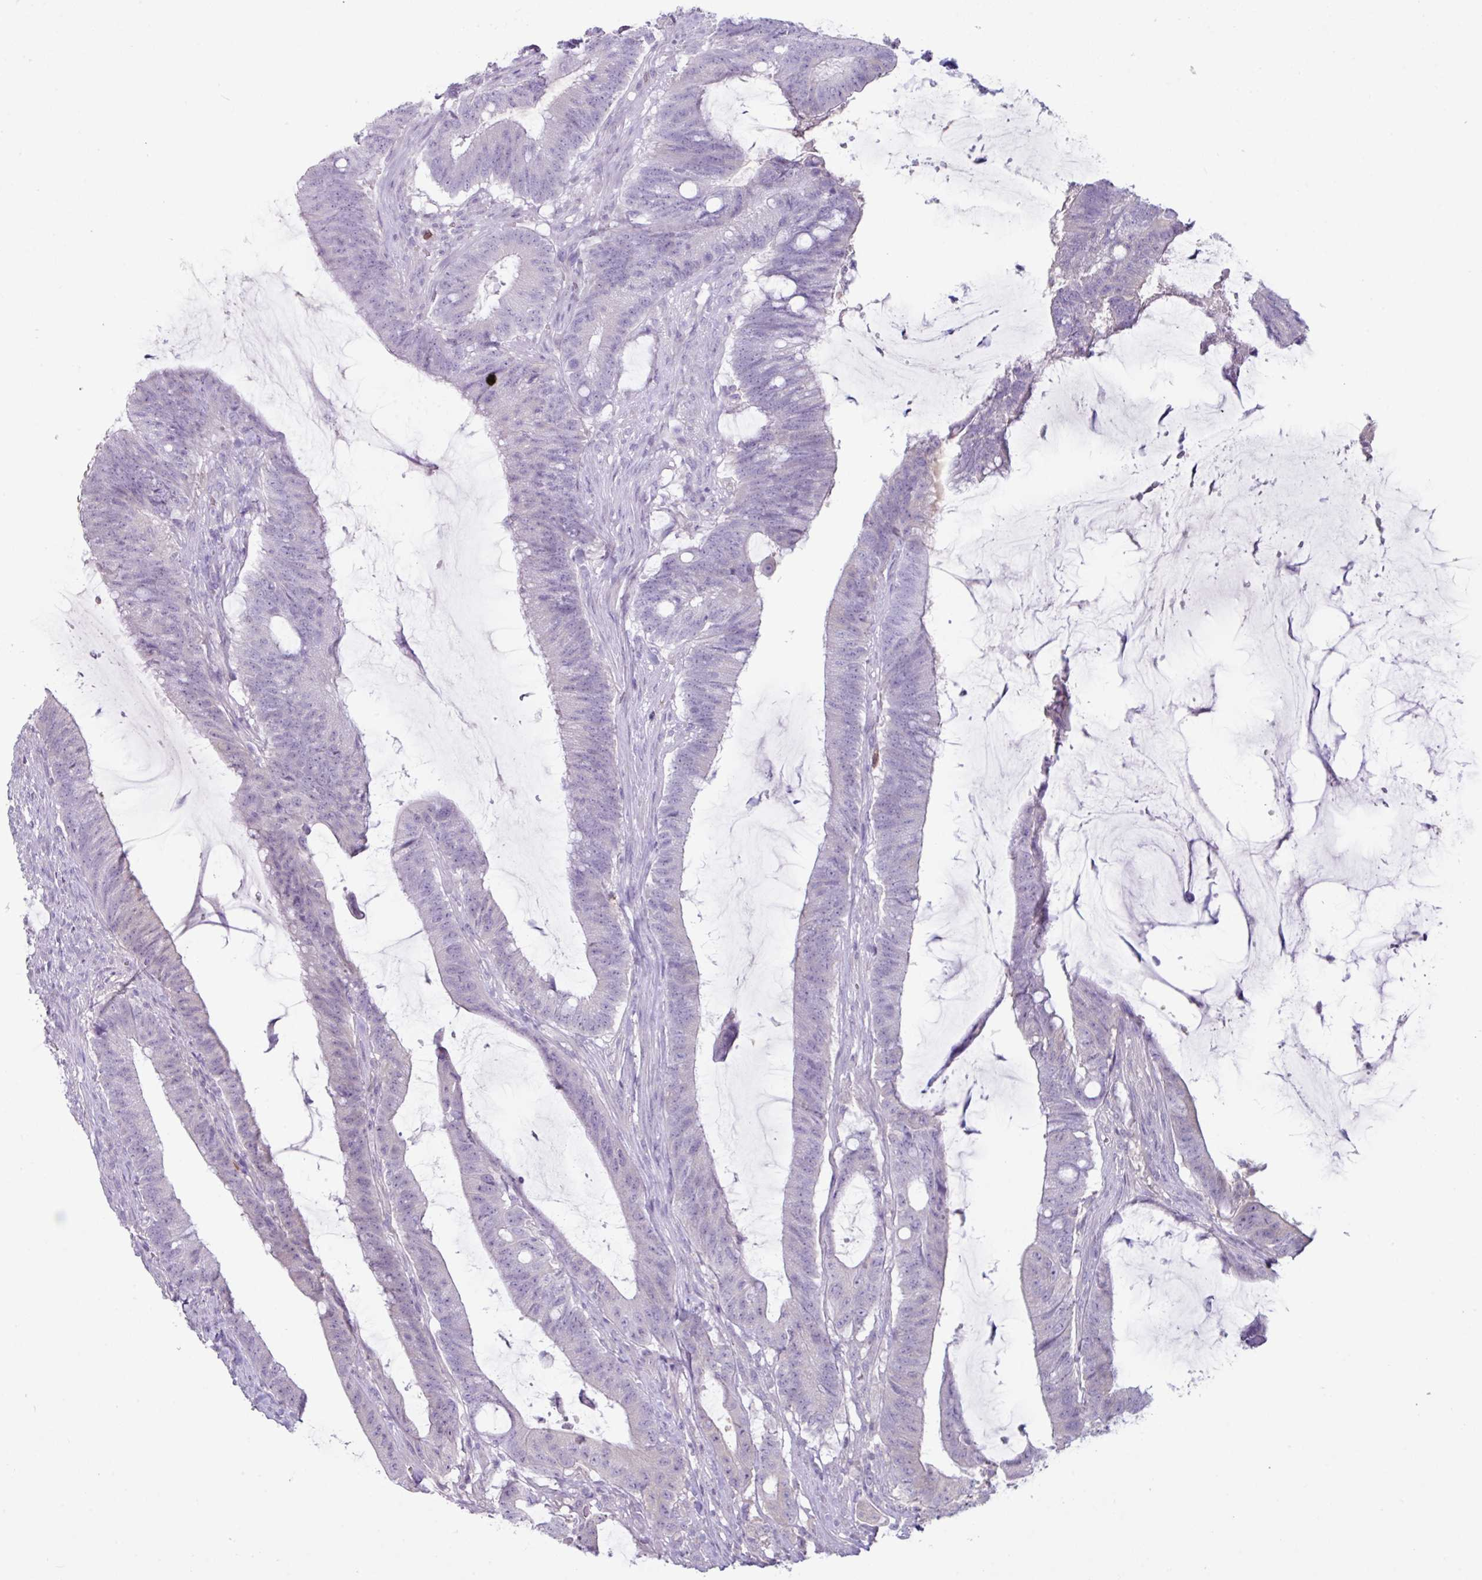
{"staining": {"intensity": "negative", "quantity": "none", "location": "none"}, "tissue": "colorectal cancer", "cell_type": "Tumor cells", "image_type": "cancer", "snomed": [{"axis": "morphology", "description": "Adenocarcinoma, NOS"}, {"axis": "topography", "description": "Colon"}], "caption": "IHC micrograph of neoplastic tissue: colorectal cancer (adenocarcinoma) stained with DAB (3,3'-diaminobenzidine) displays no significant protein staining in tumor cells. The staining was performed using DAB to visualize the protein expression in brown, while the nuclei were stained in blue with hematoxylin (Magnification: 20x).", "gene": "ZNF524", "patient": {"sex": "female", "age": 43}}